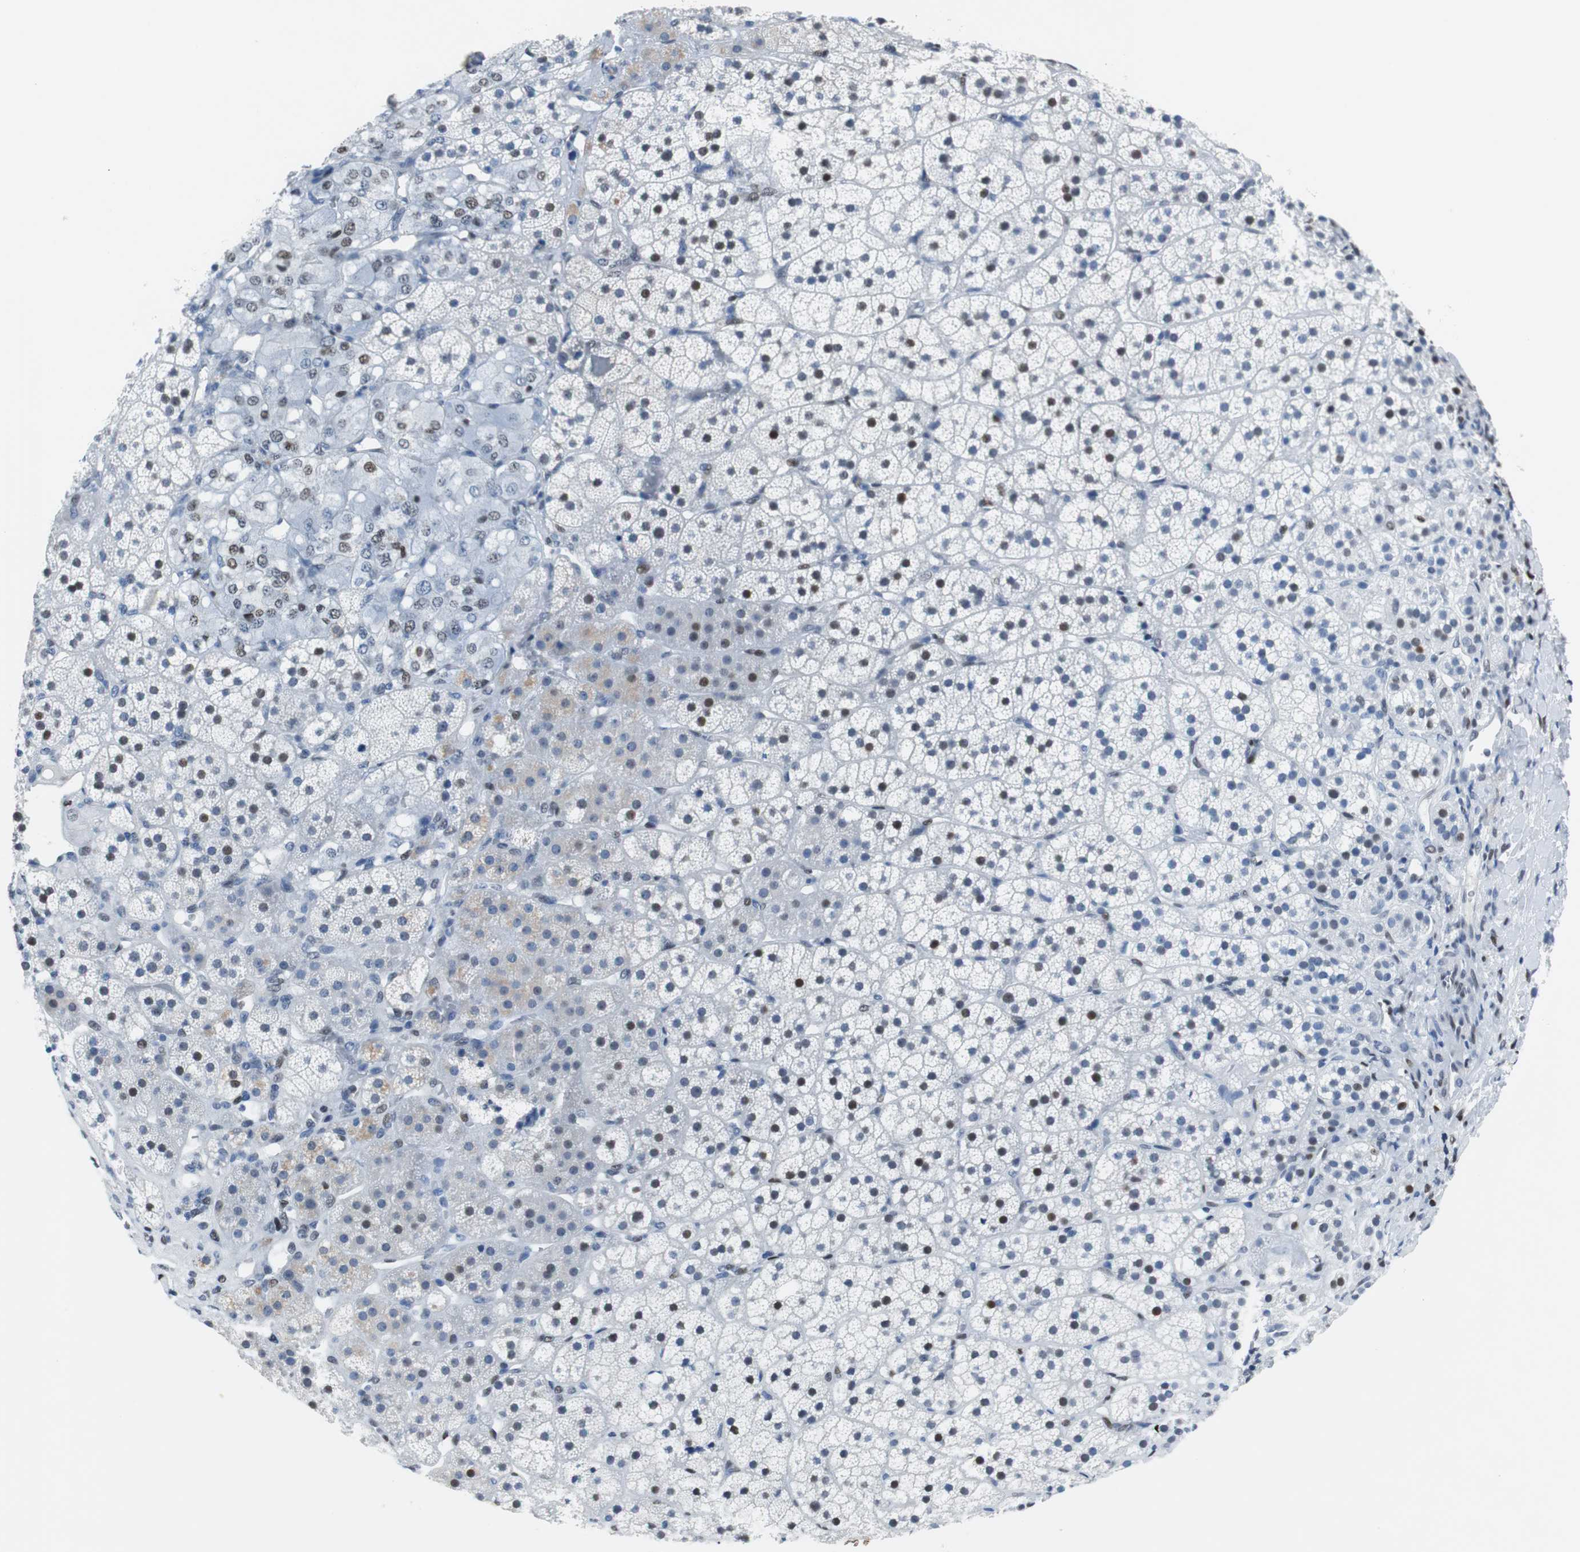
{"staining": {"intensity": "moderate", "quantity": "<25%", "location": "nuclear"}, "tissue": "adrenal gland", "cell_type": "Glandular cells", "image_type": "normal", "snomed": [{"axis": "morphology", "description": "Normal tissue, NOS"}, {"axis": "topography", "description": "Adrenal gland"}], "caption": "Moderate nuclear expression is appreciated in about <25% of glandular cells in benign adrenal gland. Nuclei are stained in blue.", "gene": "JUN", "patient": {"sex": "female", "age": 44}}